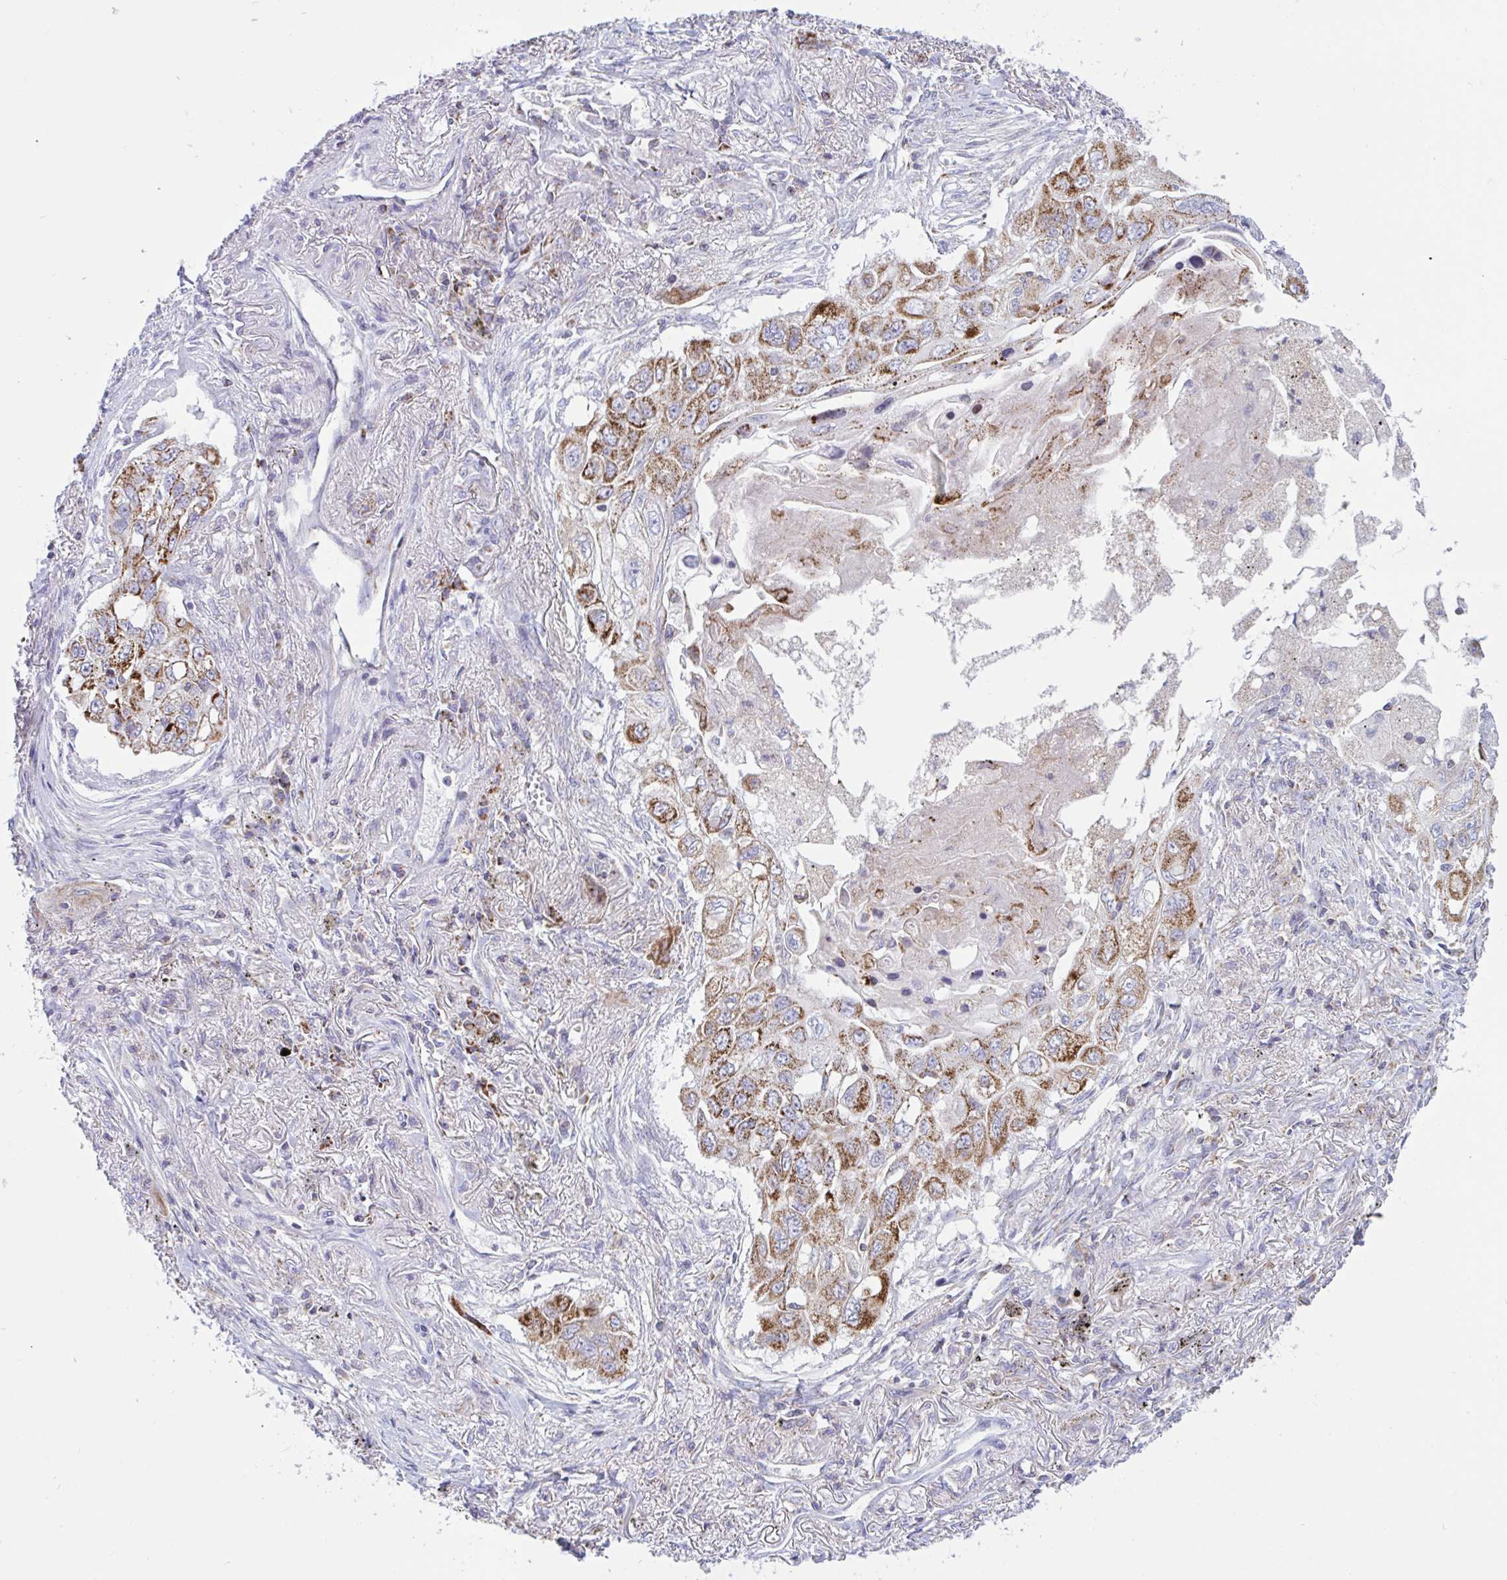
{"staining": {"intensity": "strong", "quantity": ">75%", "location": "cytoplasmic/membranous"}, "tissue": "lung cancer", "cell_type": "Tumor cells", "image_type": "cancer", "snomed": [{"axis": "morphology", "description": "Squamous cell carcinoma, NOS"}, {"axis": "topography", "description": "Lung"}], "caption": "Tumor cells display high levels of strong cytoplasmic/membranous positivity in approximately >75% of cells in human lung cancer (squamous cell carcinoma).", "gene": "HSPE1", "patient": {"sex": "male", "age": 75}}